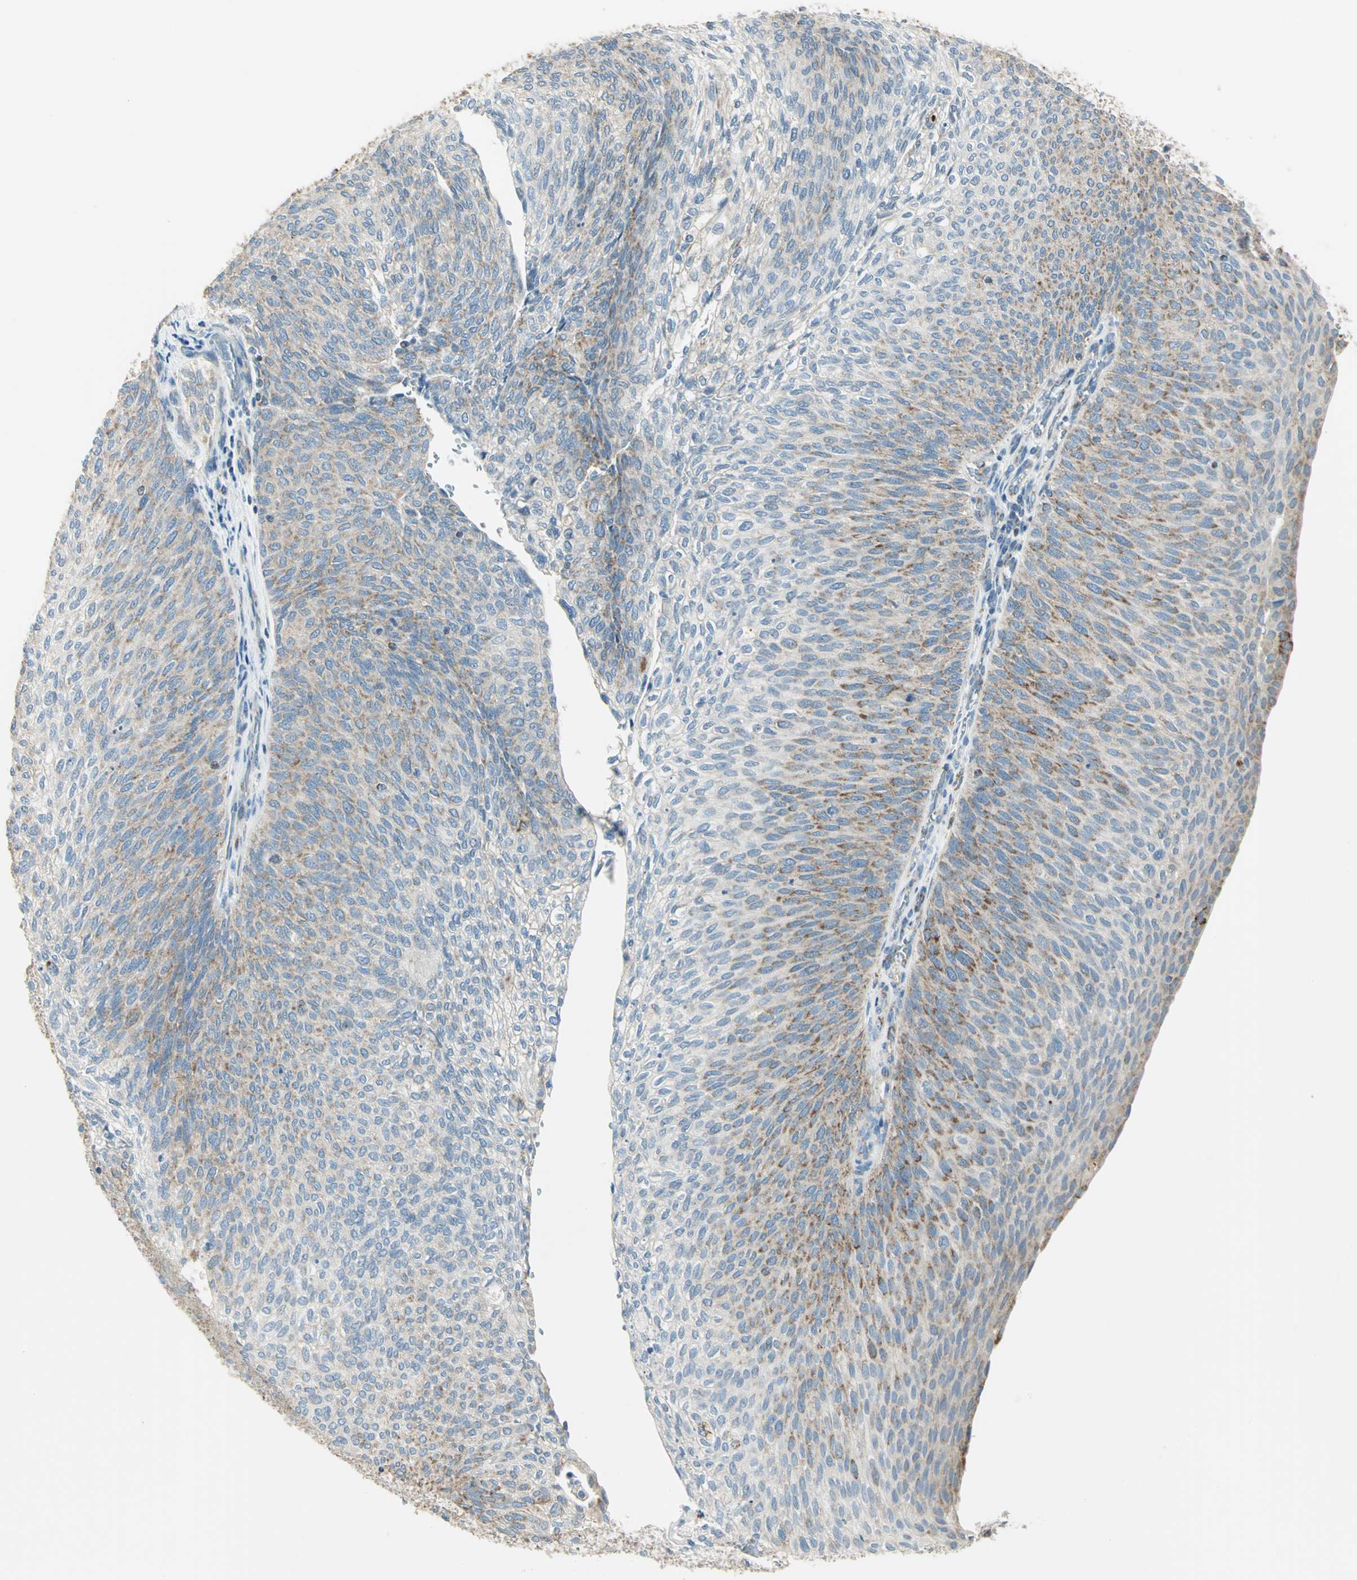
{"staining": {"intensity": "moderate", "quantity": "25%-75%", "location": "cytoplasmic/membranous"}, "tissue": "urothelial cancer", "cell_type": "Tumor cells", "image_type": "cancer", "snomed": [{"axis": "morphology", "description": "Urothelial carcinoma, Low grade"}, {"axis": "topography", "description": "Urinary bladder"}], "caption": "A high-resolution image shows IHC staining of urothelial cancer, which shows moderate cytoplasmic/membranous positivity in about 25%-75% of tumor cells.", "gene": "ACADM", "patient": {"sex": "female", "age": 79}}